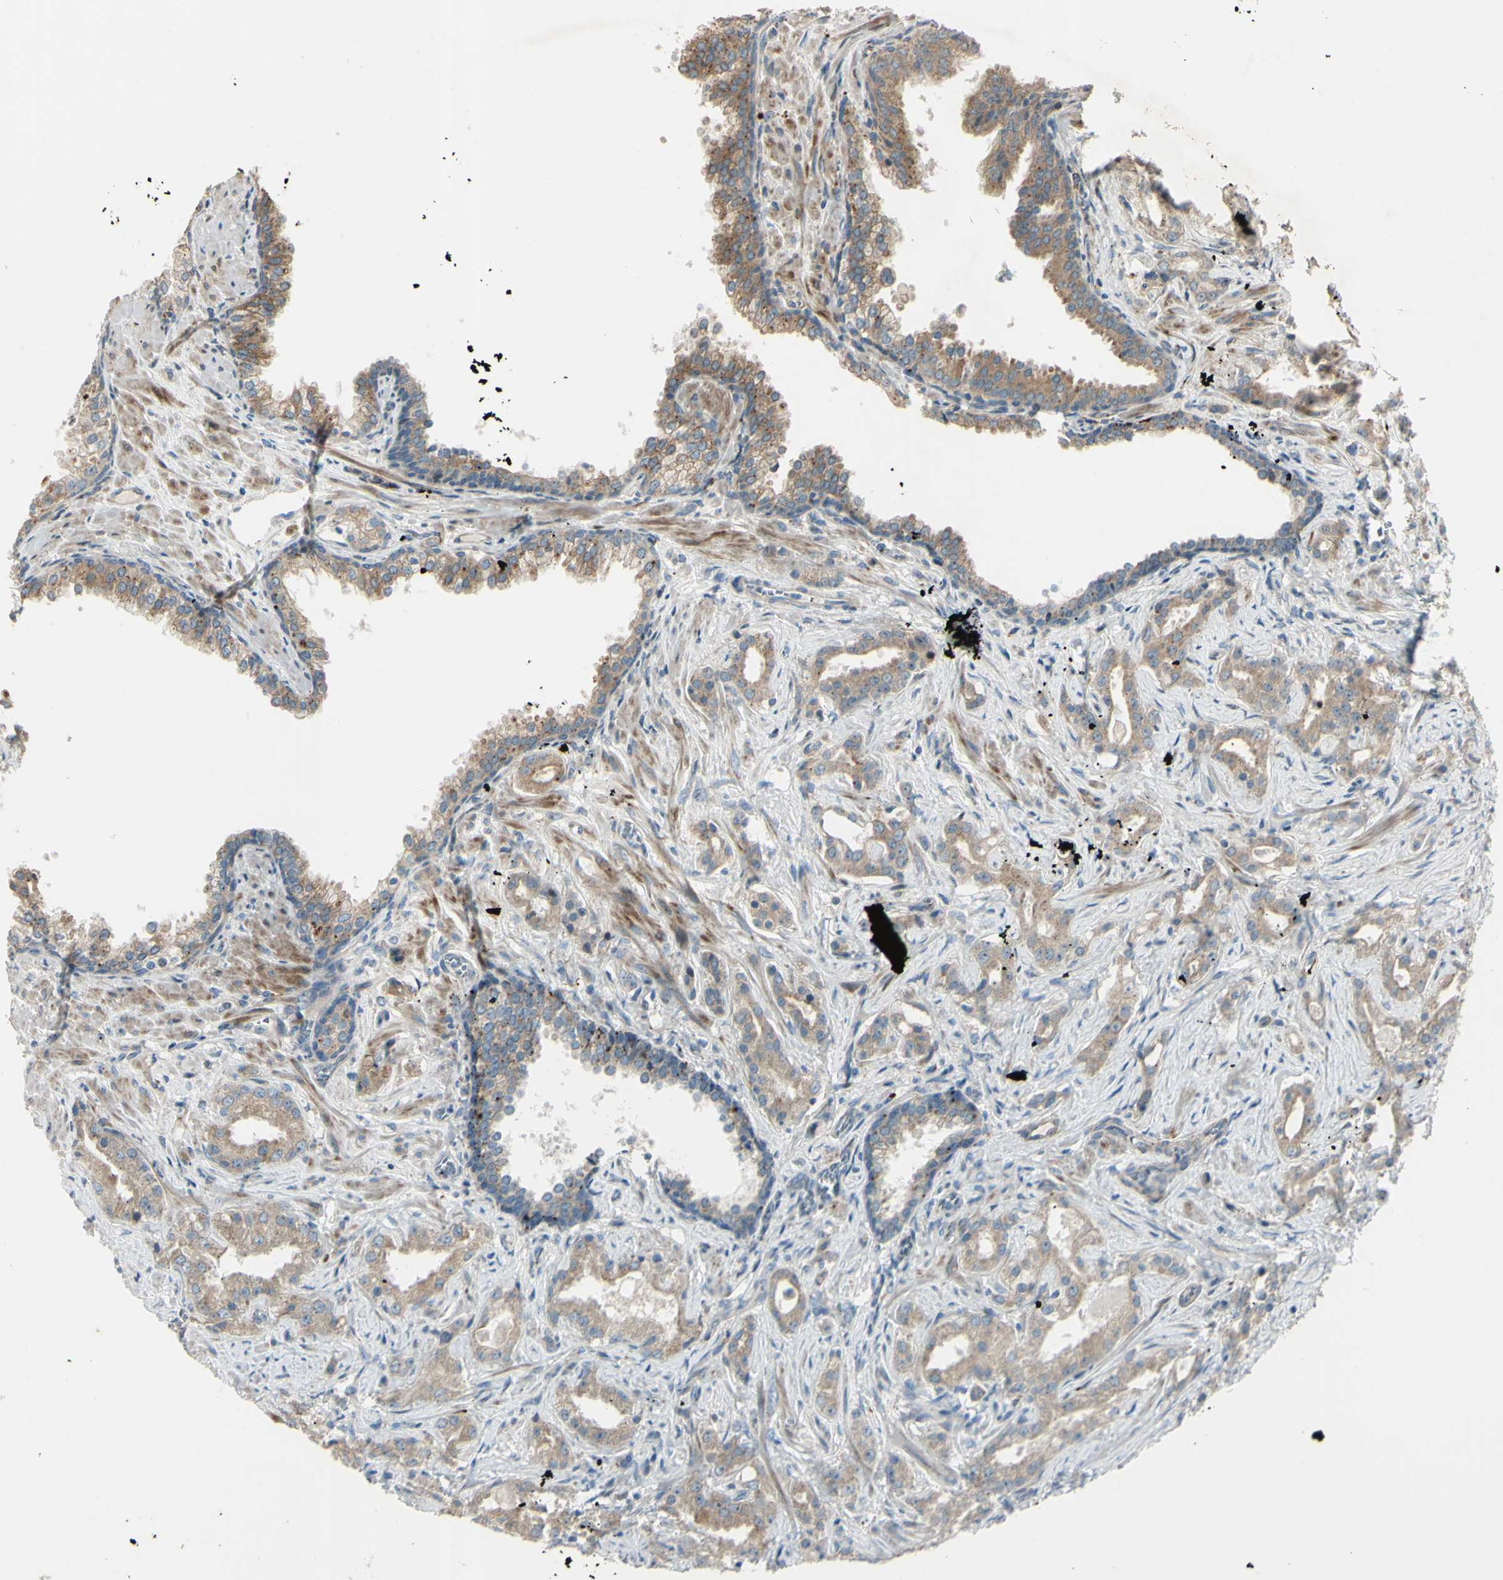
{"staining": {"intensity": "weak", "quantity": ">75%", "location": "cytoplasmic/membranous"}, "tissue": "prostate cancer", "cell_type": "Tumor cells", "image_type": "cancer", "snomed": [{"axis": "morphology", "description": "Adenocarcinoma, Low grade"}, {"axis": "topography", "description": "Prostate"}], "caption": "A high-resolution photomicrograph shows immunohistochemistry (IHC) staining of low-grade adenocarcinoma (prostate), which demonstrates weak cytoplasmic/membranous expression in approximately >75% of tumor cells.", "gene": "NDFIP1", "patient": {"sex": "male", "age": 59}}